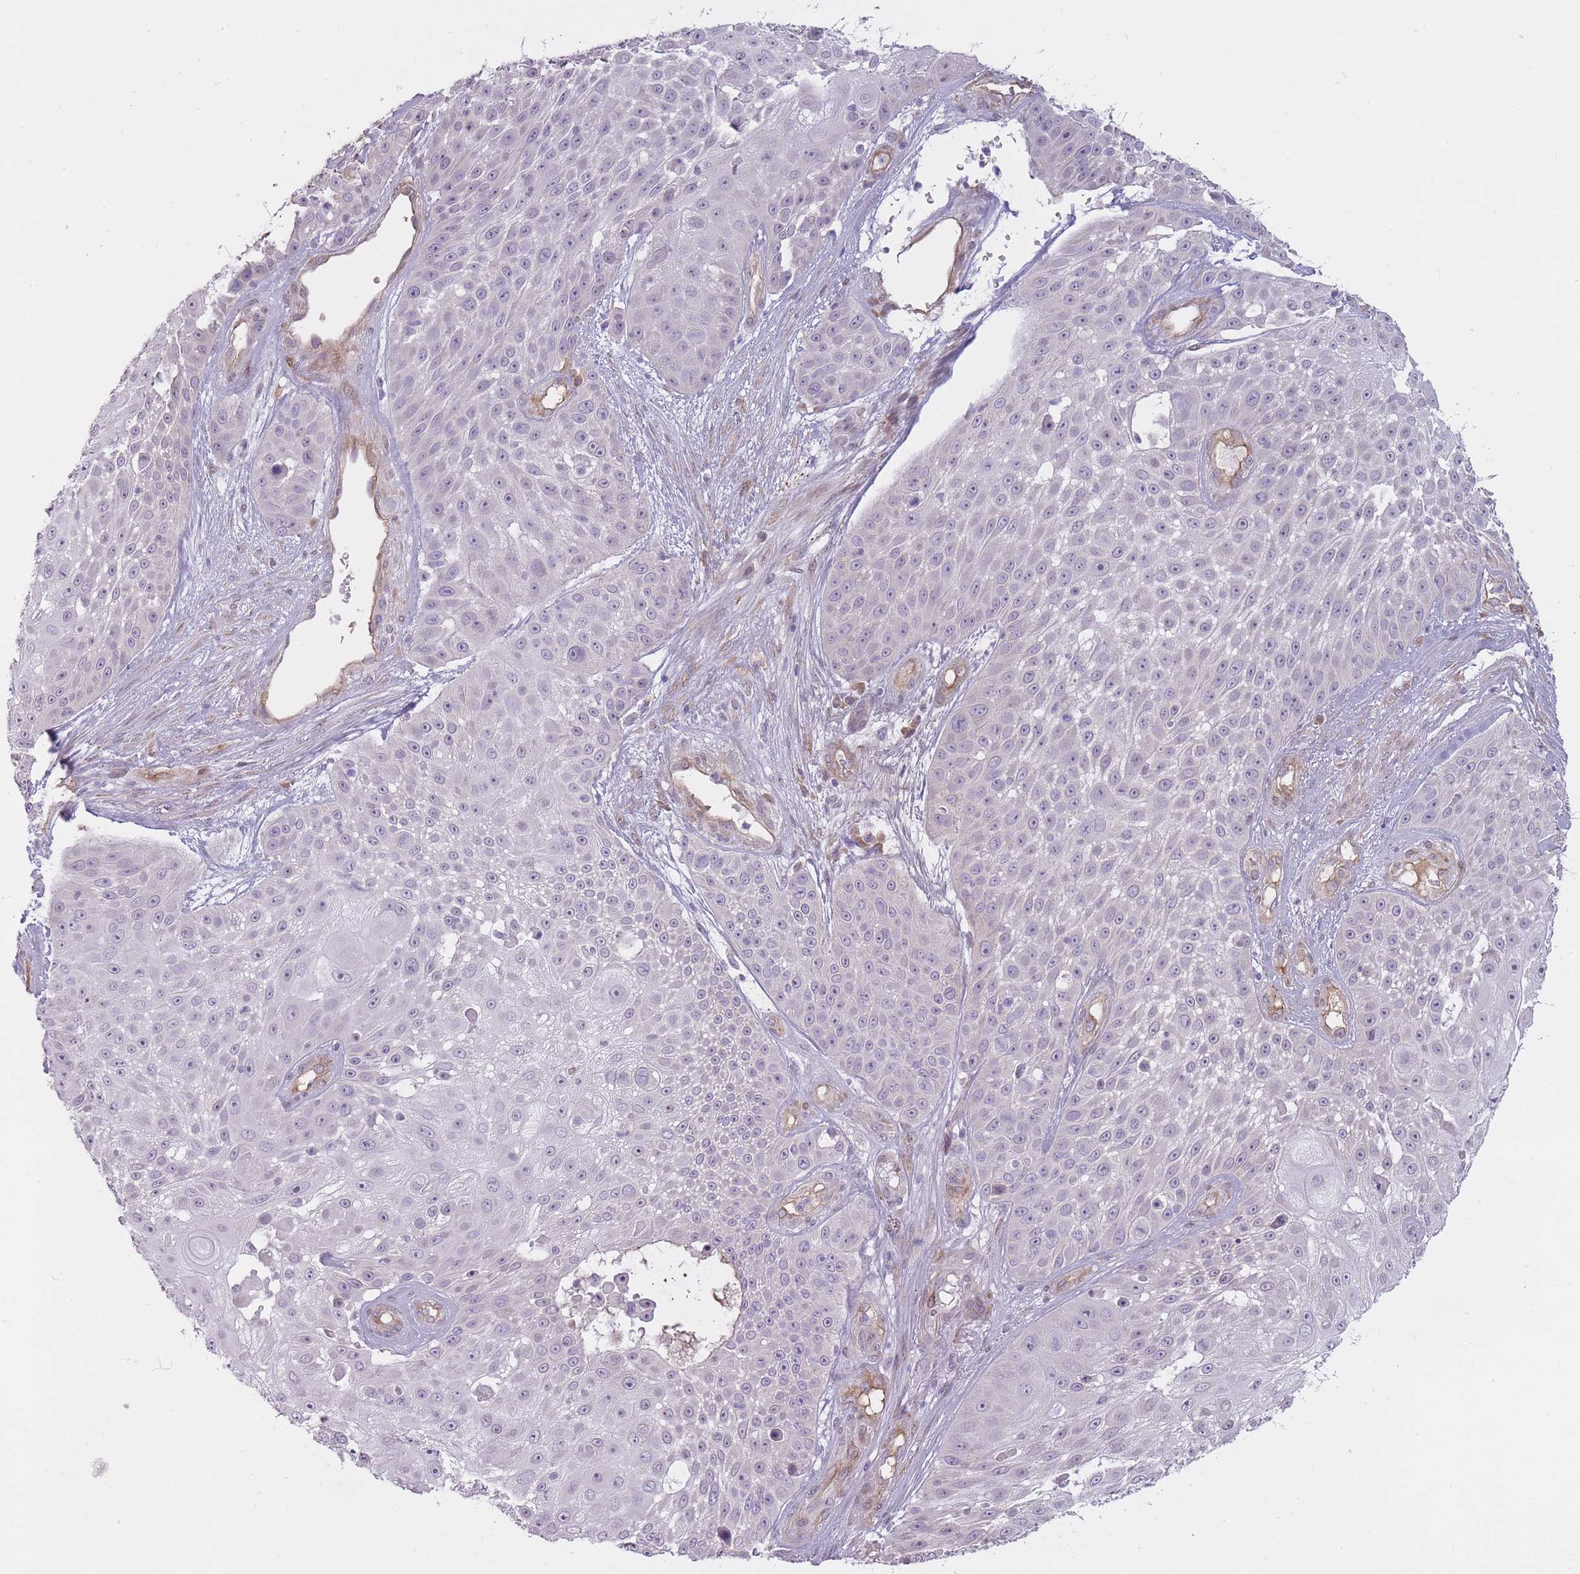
{"staining": {"intensity": "negative", "quantity": "none", "location": "none"}, "tissue": "skin cancer", "cell_type": "Tumor cells", "image_type": "cancer", "snomed": [{"axis": "morphology", "description": "Squamous cell carcinoma, NOS"}, {"axis": "topography", "description": "Skin"}], "caption": "Photomicrograph shows no significant protein staining in tumor cells of squamous cell carcinoma (skin).", "gene": "PGRMC2", "patient": {"sex": "female", "age": 86}}